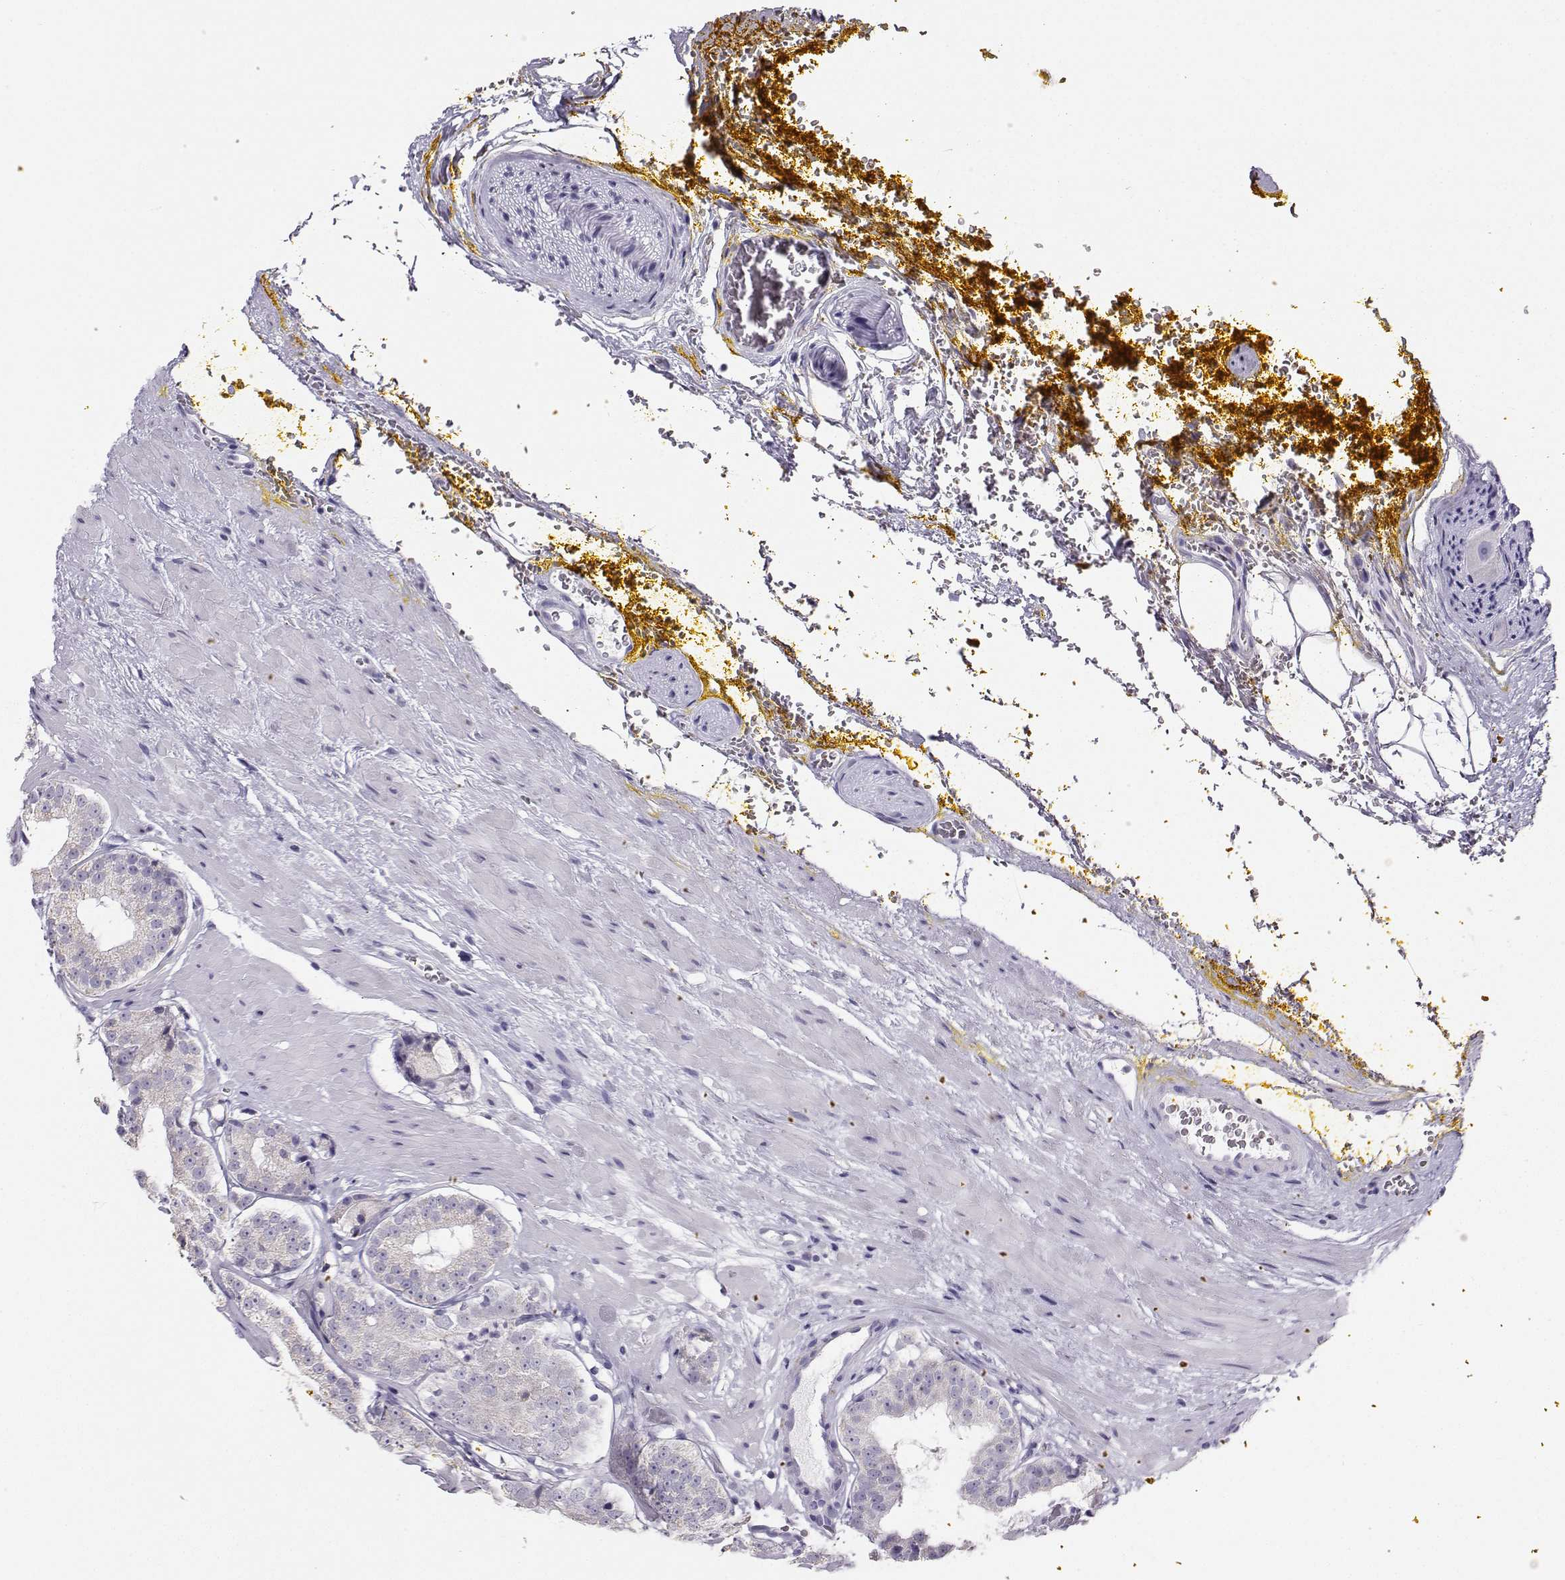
{"staining": {"intensity": "negative", "quantity": "none", "location": "none"}, "tissue": "prostate cancer", "cell_type": "Tumor cells", "image_type": "cancer", "snomed": [{"axis": "morphology", "description": "Adenocarcinoma, Low grade"}, {"axis": "topography", "description": "Prostate"}], "caption": "Tumor cells show no significant protein positivity in low-grade adenocarcinoma (prostate).", "gene": "AVP", "patient": {"sex": "male", "age": 60}}